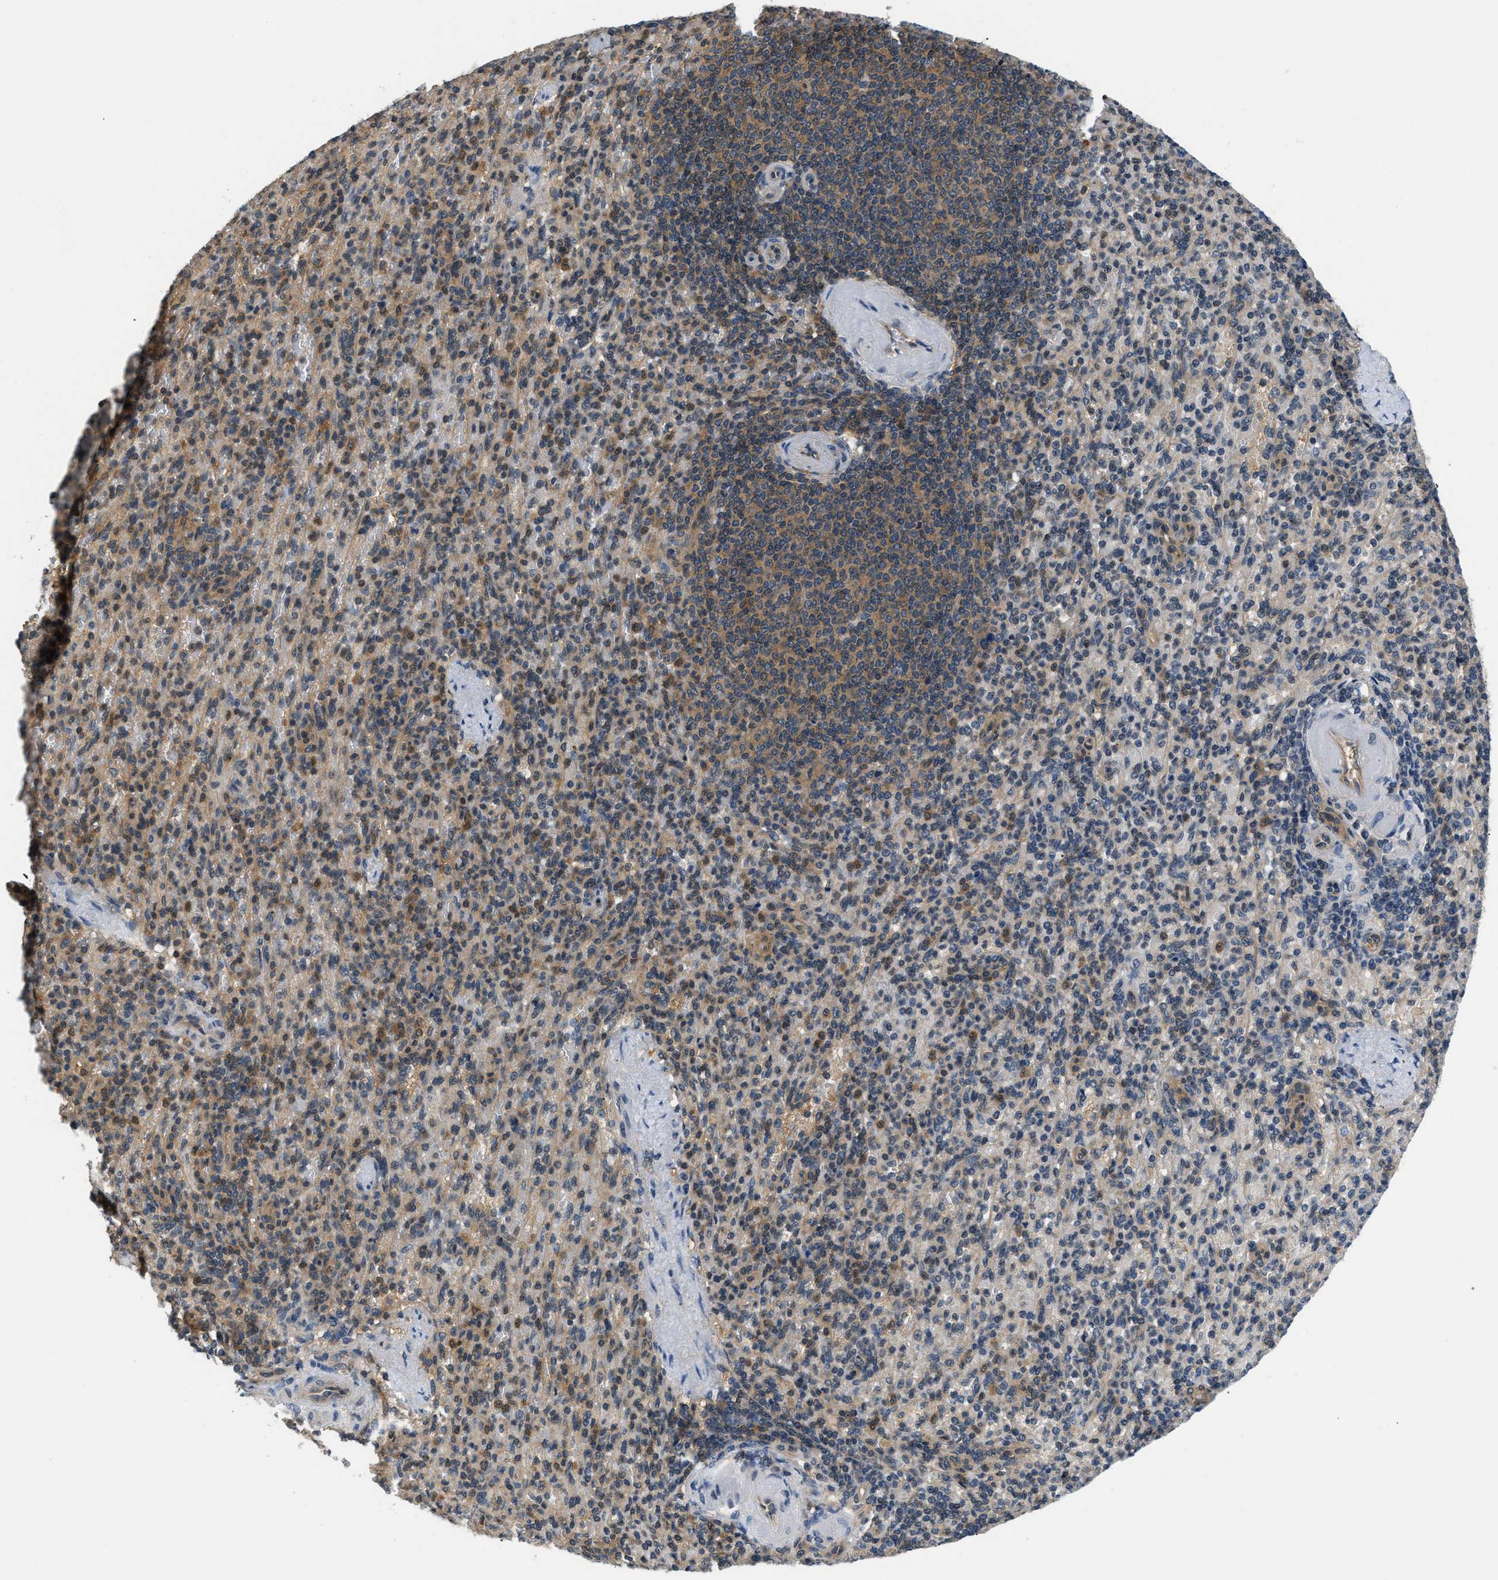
{"staining": {"intensity": "weak", "quantity": ">75%", "location": "cytoplasmic/membranous,nuclear"}, "tissue": "spleen", "cell_type": "Cells in red pulp", "image_type": "normal", "snomed": [{"axis": "morphology", "description": "Normal tissue, NOS"}, {"axis": "topography", "description": "Spleen"}], "caption": "Immunohistochemical staining of benign human spleen exhibits low levels of weak cytoplasmic/membranous,nuclear positivity in about >75% of cells in red pulp. (DAB = brown stain, brightfield microscopy at high magnification).", "gene": "EIF4EBP2", "patient": {"sex": "female", "age": 74}}